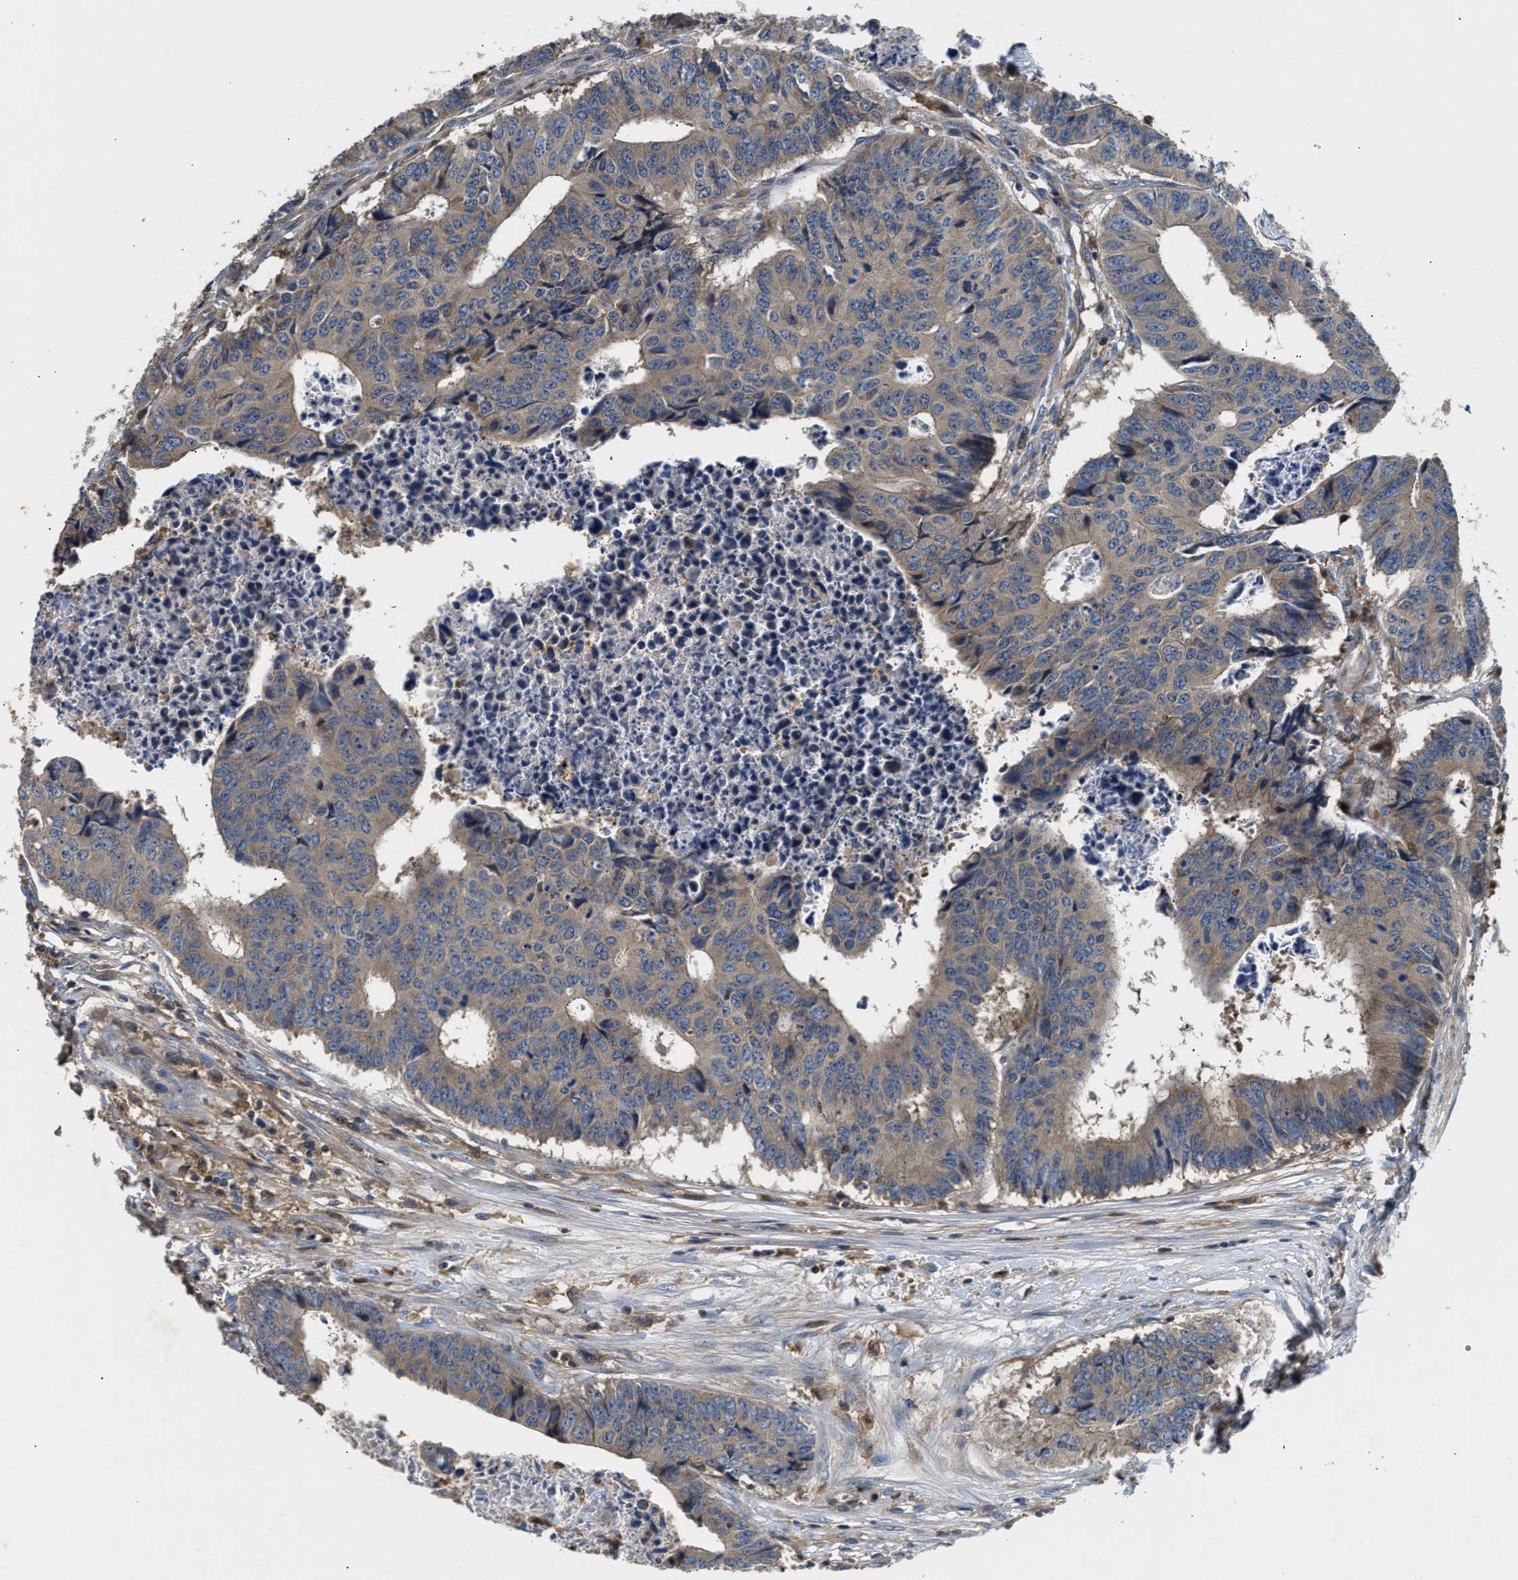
{"staining": {"intensity": "weak", "quantity": ">75%", "location": "cytoplasmic/membranous"}, "tissue": "colorectal cancer", "cell_type": "Tumor cells", "image_type": "cancer", "snomed": [{"axis": "morphology", "description": "Adenocarcinoma, NOS"}, {"axis": "topography", "description": "Rectum"}], "caption": "Immunohistochemistry image of neoplastic tissue: human colorectal adenocarcinoma stained using immunohistochemistry exhibits low levels of weak protein expression localized specifically in the cytoplasmic/membranous of tumor cells, appearing as a cytoplasmic/membranous brown color.", "gene": "OSTF1", "patient": {"sex": "male", "age": 84}}